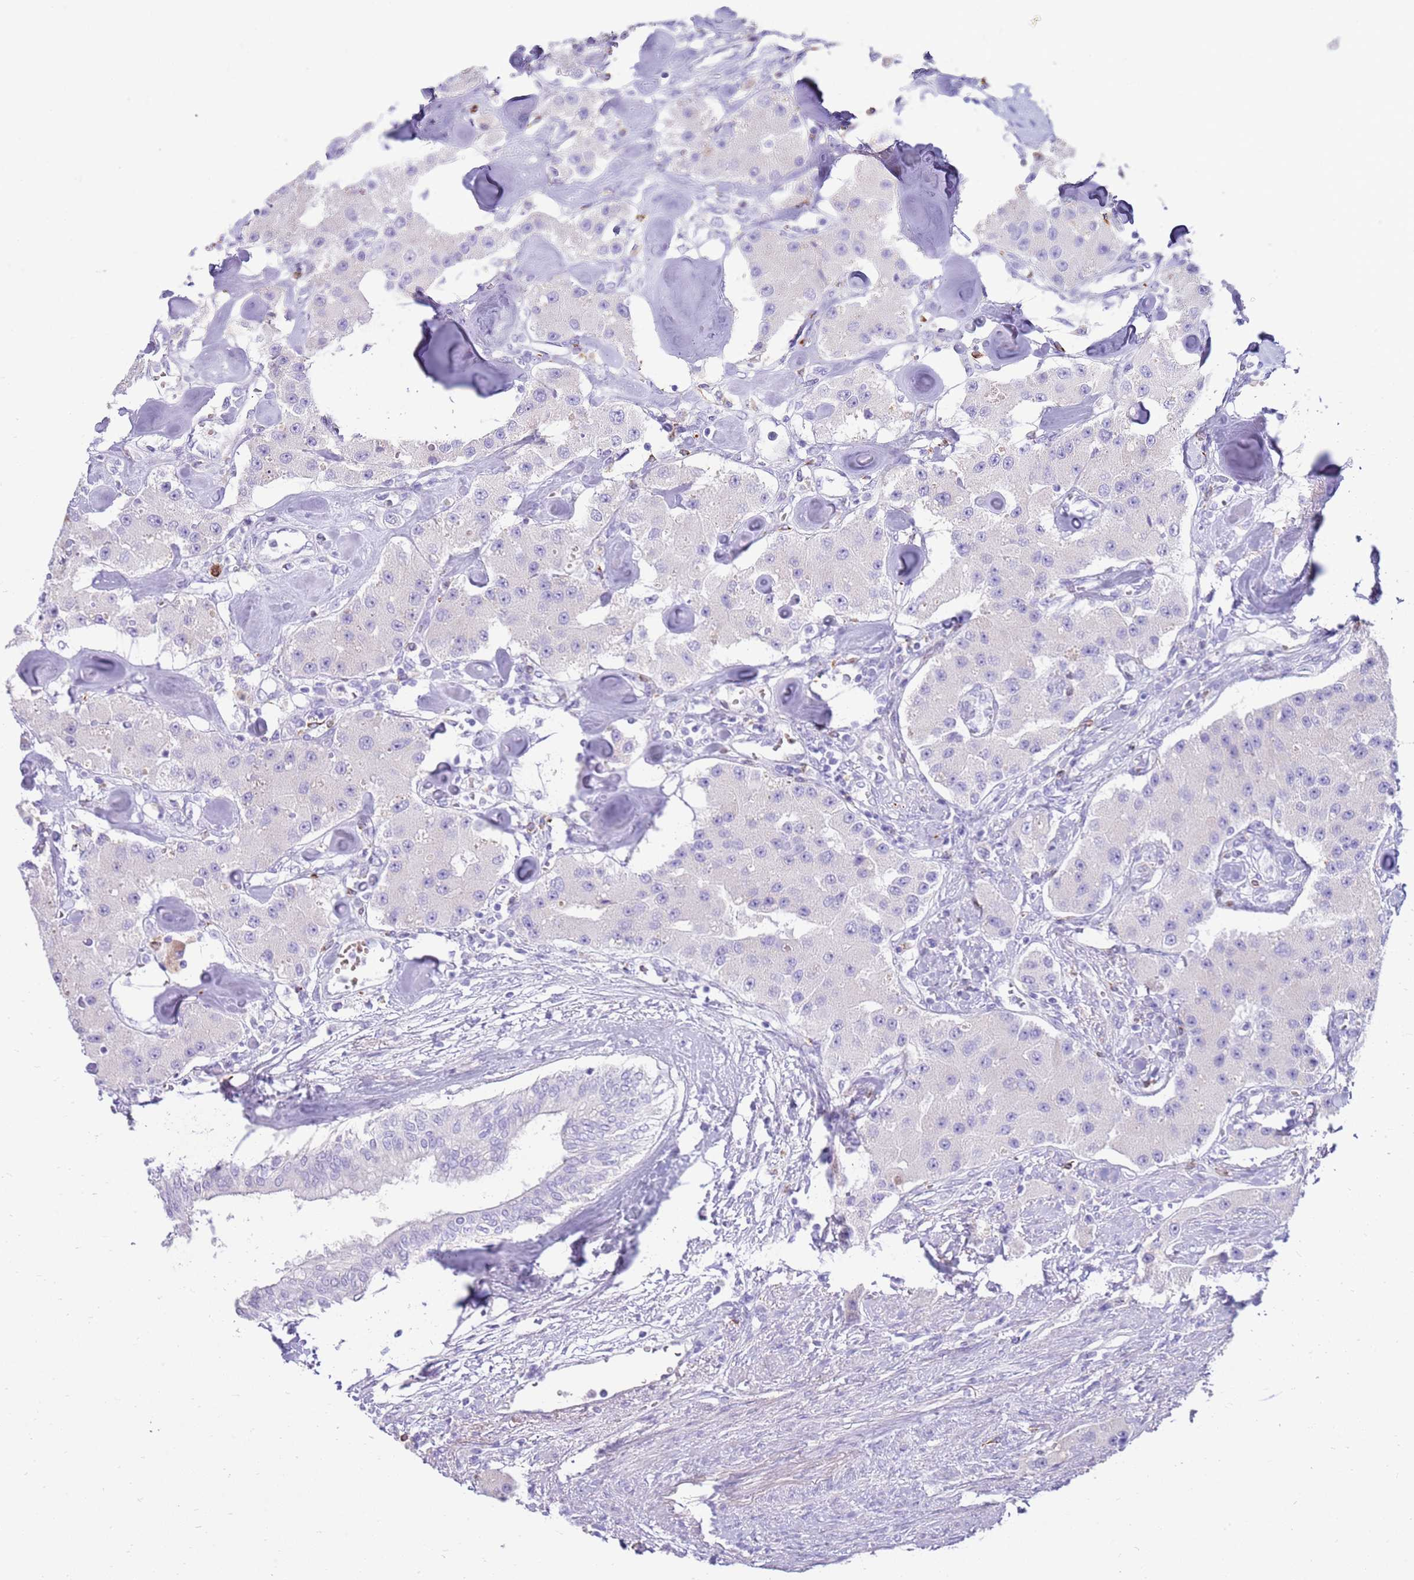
{"staining": {"intensity": "negative", "quantity": "none", "location": "none"}, "tissue": "carcinoid", "cell_type": "Tumor cells", "image_type": "cancer", "snomed": [{"axis": "morphology", "description": "Carcinoid, malignant, NOS"}, {"axis": "topography", "description": "Pancreas"}], "caption": "IHC histopathology image of carcinoid stained for a protein (brown), which demonstrates no staining in tumor cells.", "gene": "EVPLL", "patient": {"sex": "male", "age": 41}}